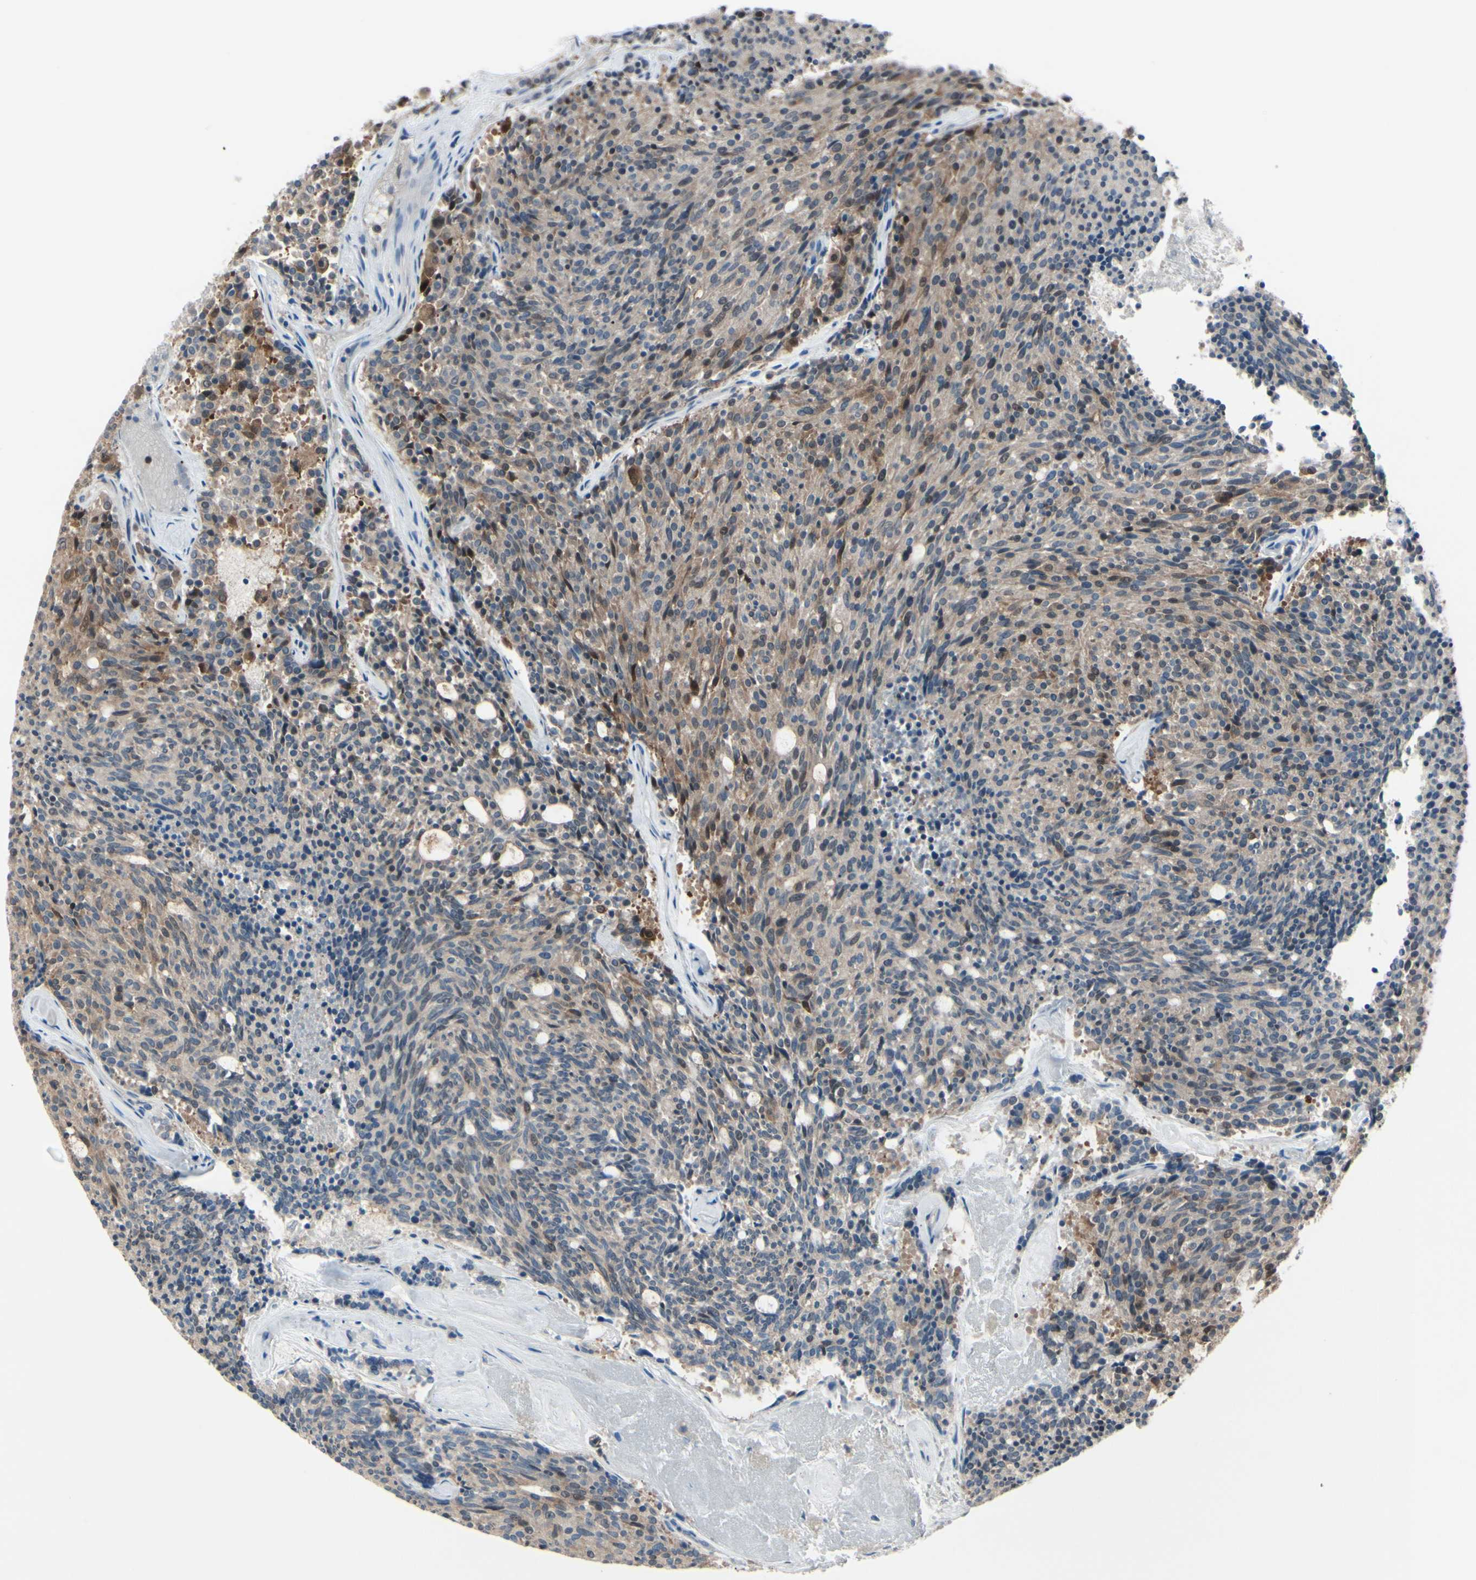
{"staining": {"intensity": "weak", "quantity": "25%-75%", "location": "cytoplasmic/membranous"}, "tissue": "carcinoid", "cell_type": "Tumor cells", "image_type": "cancer", "snomed": [{"axis": "morphology", "description": "Carcinoid, malignant, NOS"}, {"axis": "topography", "description": "Pancreas"}], "caption": "The photomicrograph displays staining of malignant carcinoid, revealing weak cytoplasmic/membranous protein positivity (brown color) within tumor cells.", "gene": "SLC9A3R1", "patient": {"sex": "female", "age": 54}}